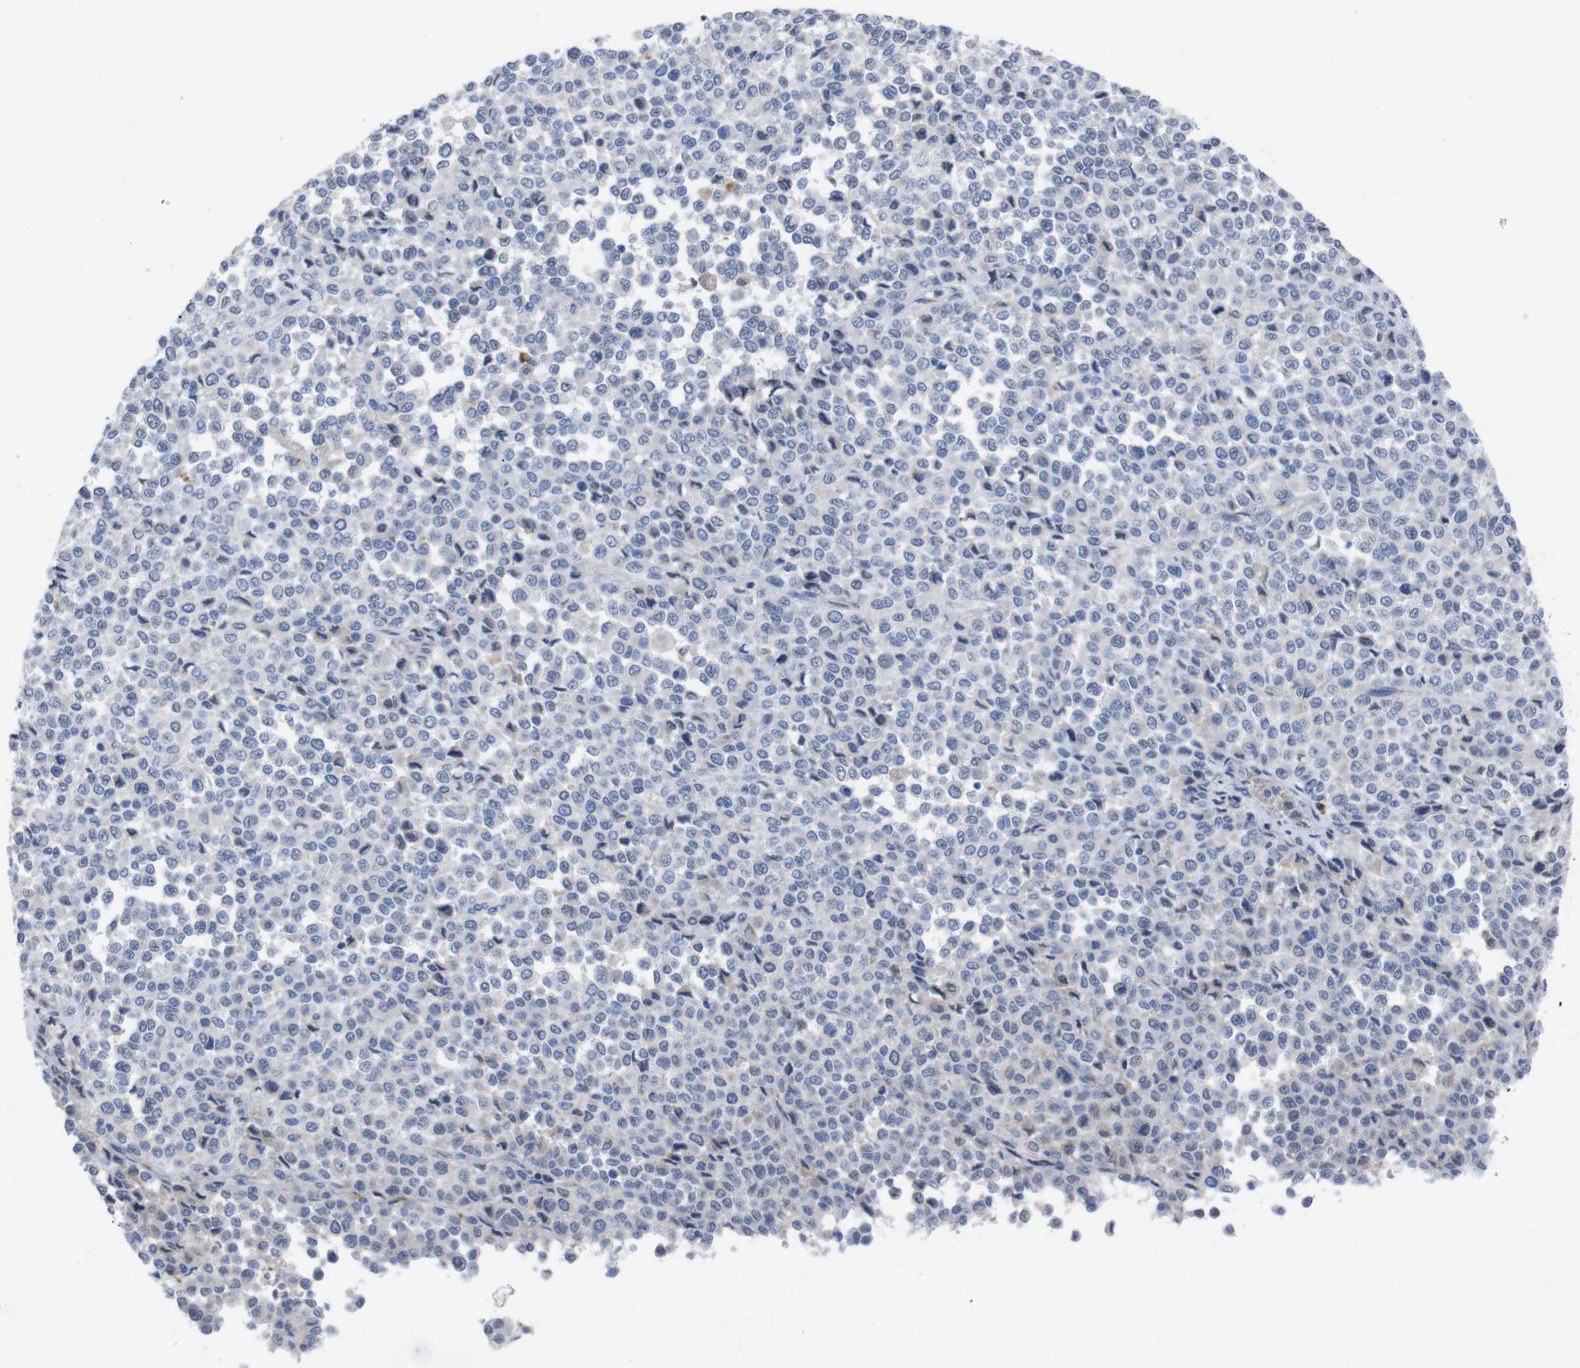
{"staining": {"intensity": "weak", "quantity": "<25%", "location": "cytoplasmic/membranous"}, "tissue": "melanoma", "cell_type": "Tumor cells", "image_type": "cancer", "snomed": [{"axis": "morphology", "description": "Malignant melanoma, Metastatic site"}, {"axis": "topography", "description": "Pancreas"}], "caption": "This is an immunohistochemistry image of human malignant melanoma (metastatic site). There is no staining in tumor cells.", "gene": "IRF4", "patient": {"sex": "female", "age": 30}}